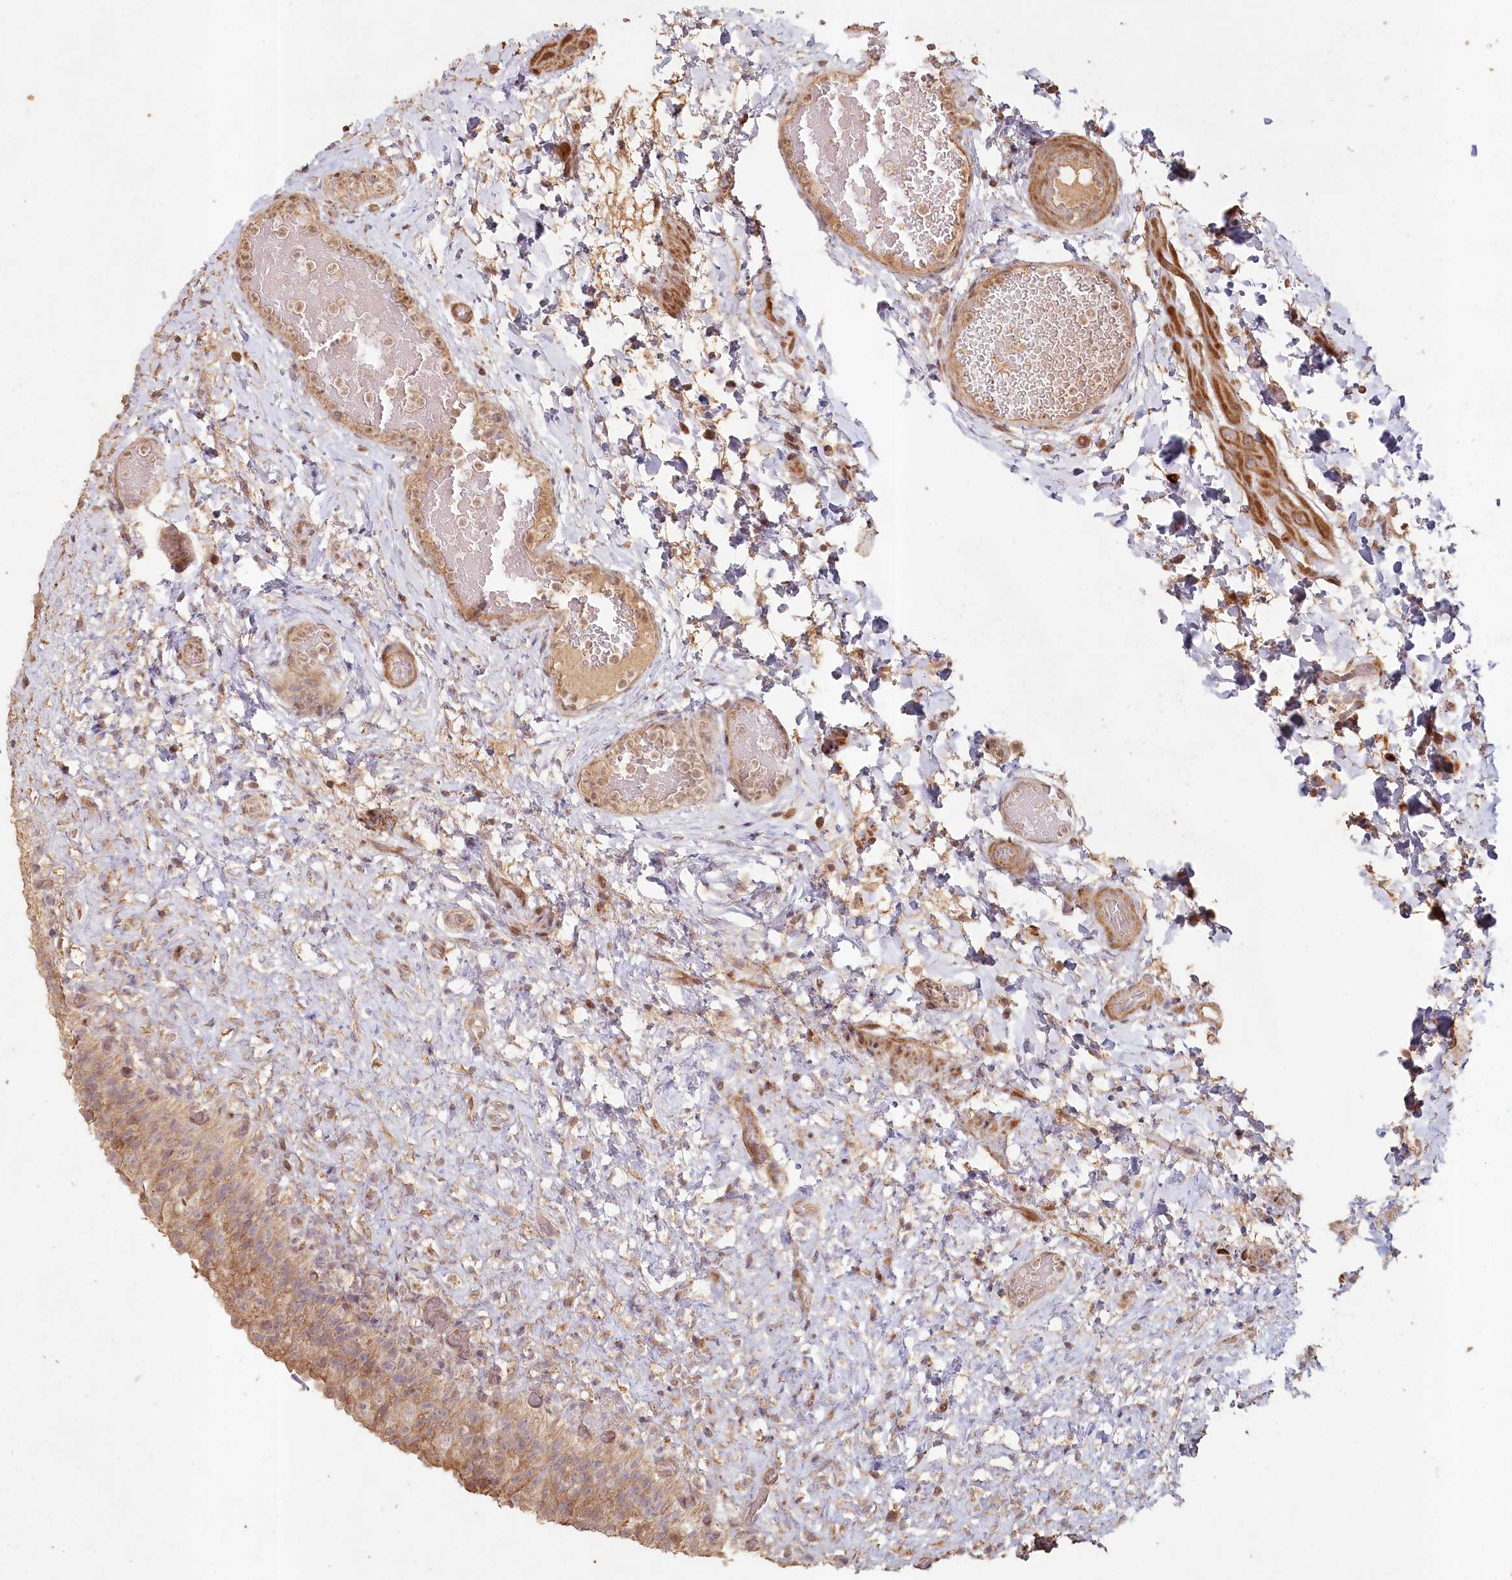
{"staining": {"intensity": "moderate", "quantity": ">75%", "location": "cytoplasmic/membranous"}, "tissue": "urinary bladder", "cell_type": "Urothelial cells", "image_type": "normal", "snomed": [{"axis": "morphology", "description": "Normal tissue, NOS"}, {"axis": "topography", "description": "Urinary bladder"}], "caption": "Urinary bladder stained with DAB immunohistochemistry (IHC) reveals medium levels of moderate cytoplasmic/membranous positivity in about >75% of urothelial cells.", "gene": "HAL", "patient": {"sex": "female", "age": 27}}